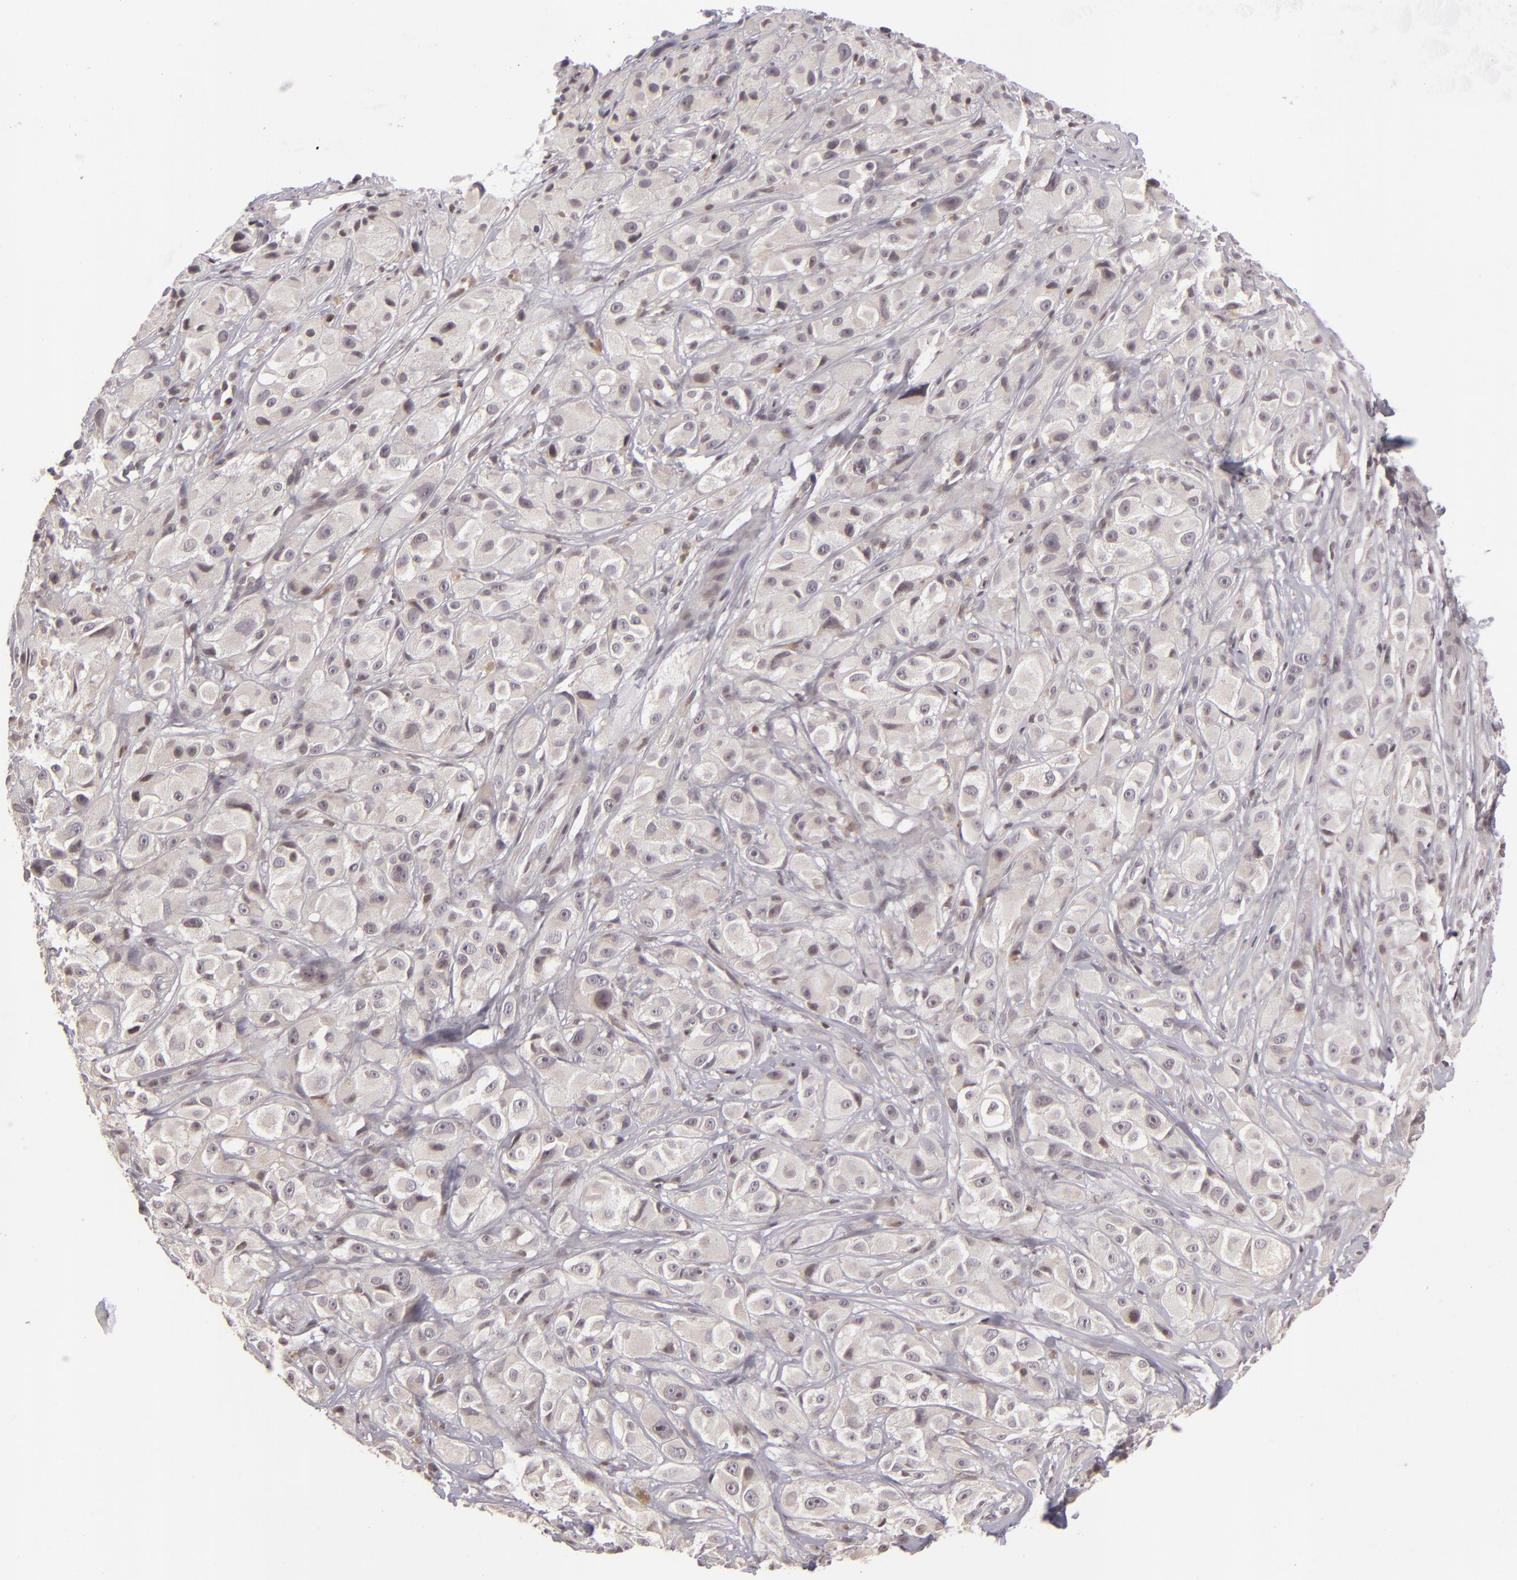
{"staining": {"intensity": "negative", "quantity": "none", "location": "none"}, "tissue": "melanoma", "cell_type": "Tumor cells", "image_type": "cancer", "snomed": [{"axis": "morphology", "description": "Malignant melanoma, NOS"}, {"axis": "topography", "description": "Skin"}], "caption": "High power microscopy histopathology image of an immunohistochemistry image of malignant melanoma, revealing no significant staining in tumor cells. (DAB IHC, high magnification).", "gene": "AKAP6", "patient": {"sex": "male", "age": 56}}